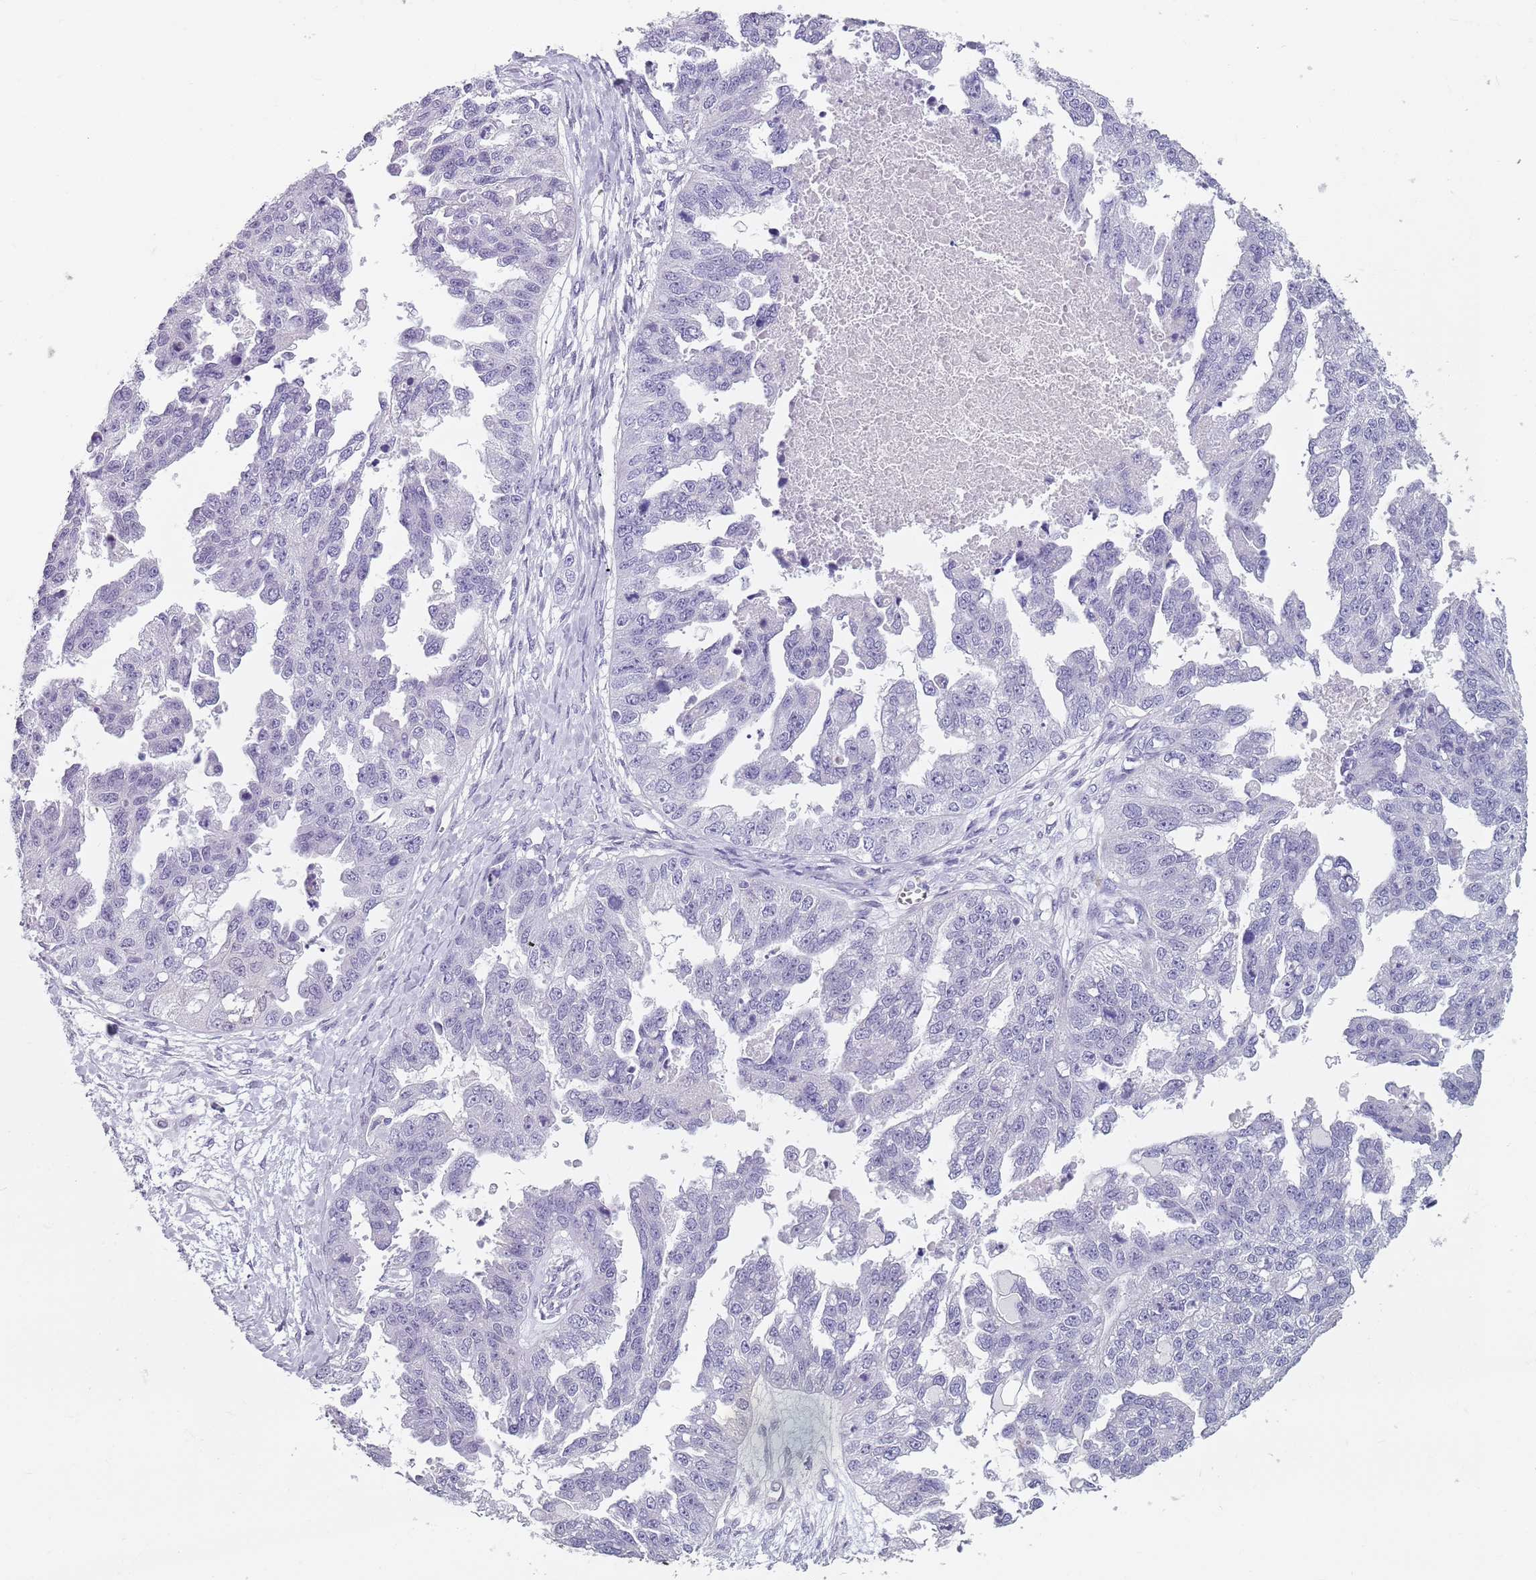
{"staining": {"intensity": "negative", "quantity": "none", "location": "none"}, "tissue": "ovarian cancer", "cell_type": "Tumor cells", "image_type": "cancer", "snomed": [{"axis": "morphology", "description": "Cystadenocarcinoma, serous, NOS"}, {"axis": "topography", "description": "Ovary"}], "caption": "A histopathology image of serous cystadenocarcinoma (ovarian) stained for a protein shows no brown staining in tumor cells.", "gene": "SPESP1", "patient": {"sex": "female", "age": 58}}